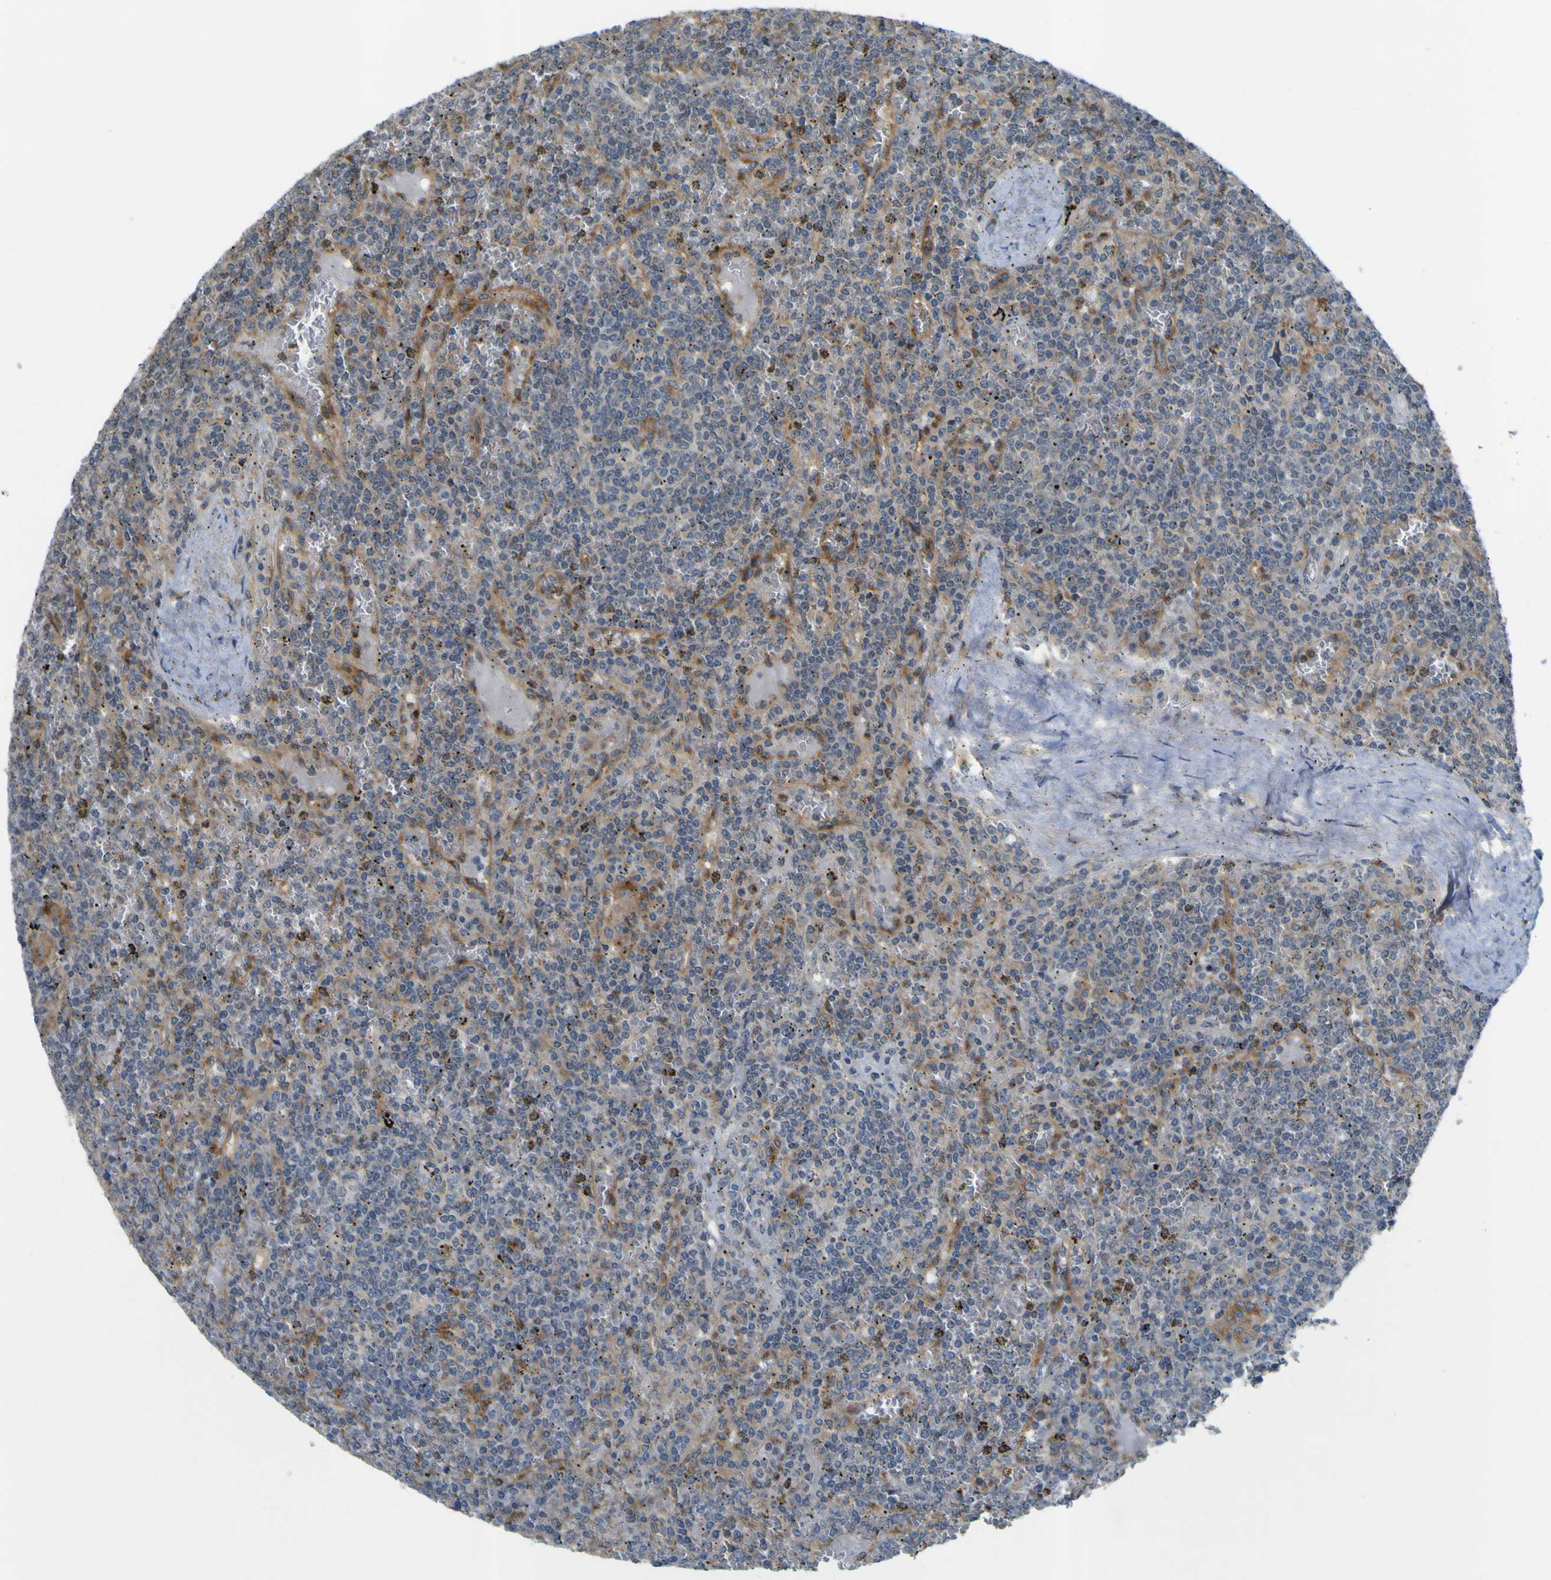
{"staining": {"intensity": "negative", "quantity": "none", "location": "none"}, "tissue": "lymphoma", "cell_type": "Tumor cells", "image_type": "cancer", "snomed": [{"axis": "morphology", "description": "Malignant lymphoma, non-Hodgkin's type, Low grade"}, {"axis": "topography", "description": "Spleen"}], "caption": "Immunohistochemistry (IHC) histopathology image of human lymphoma stained for a protein (brown), which displays no staining in tumor cells.", "gene": "IGF2R", "patient": {"sex": "female", "age": 19}}